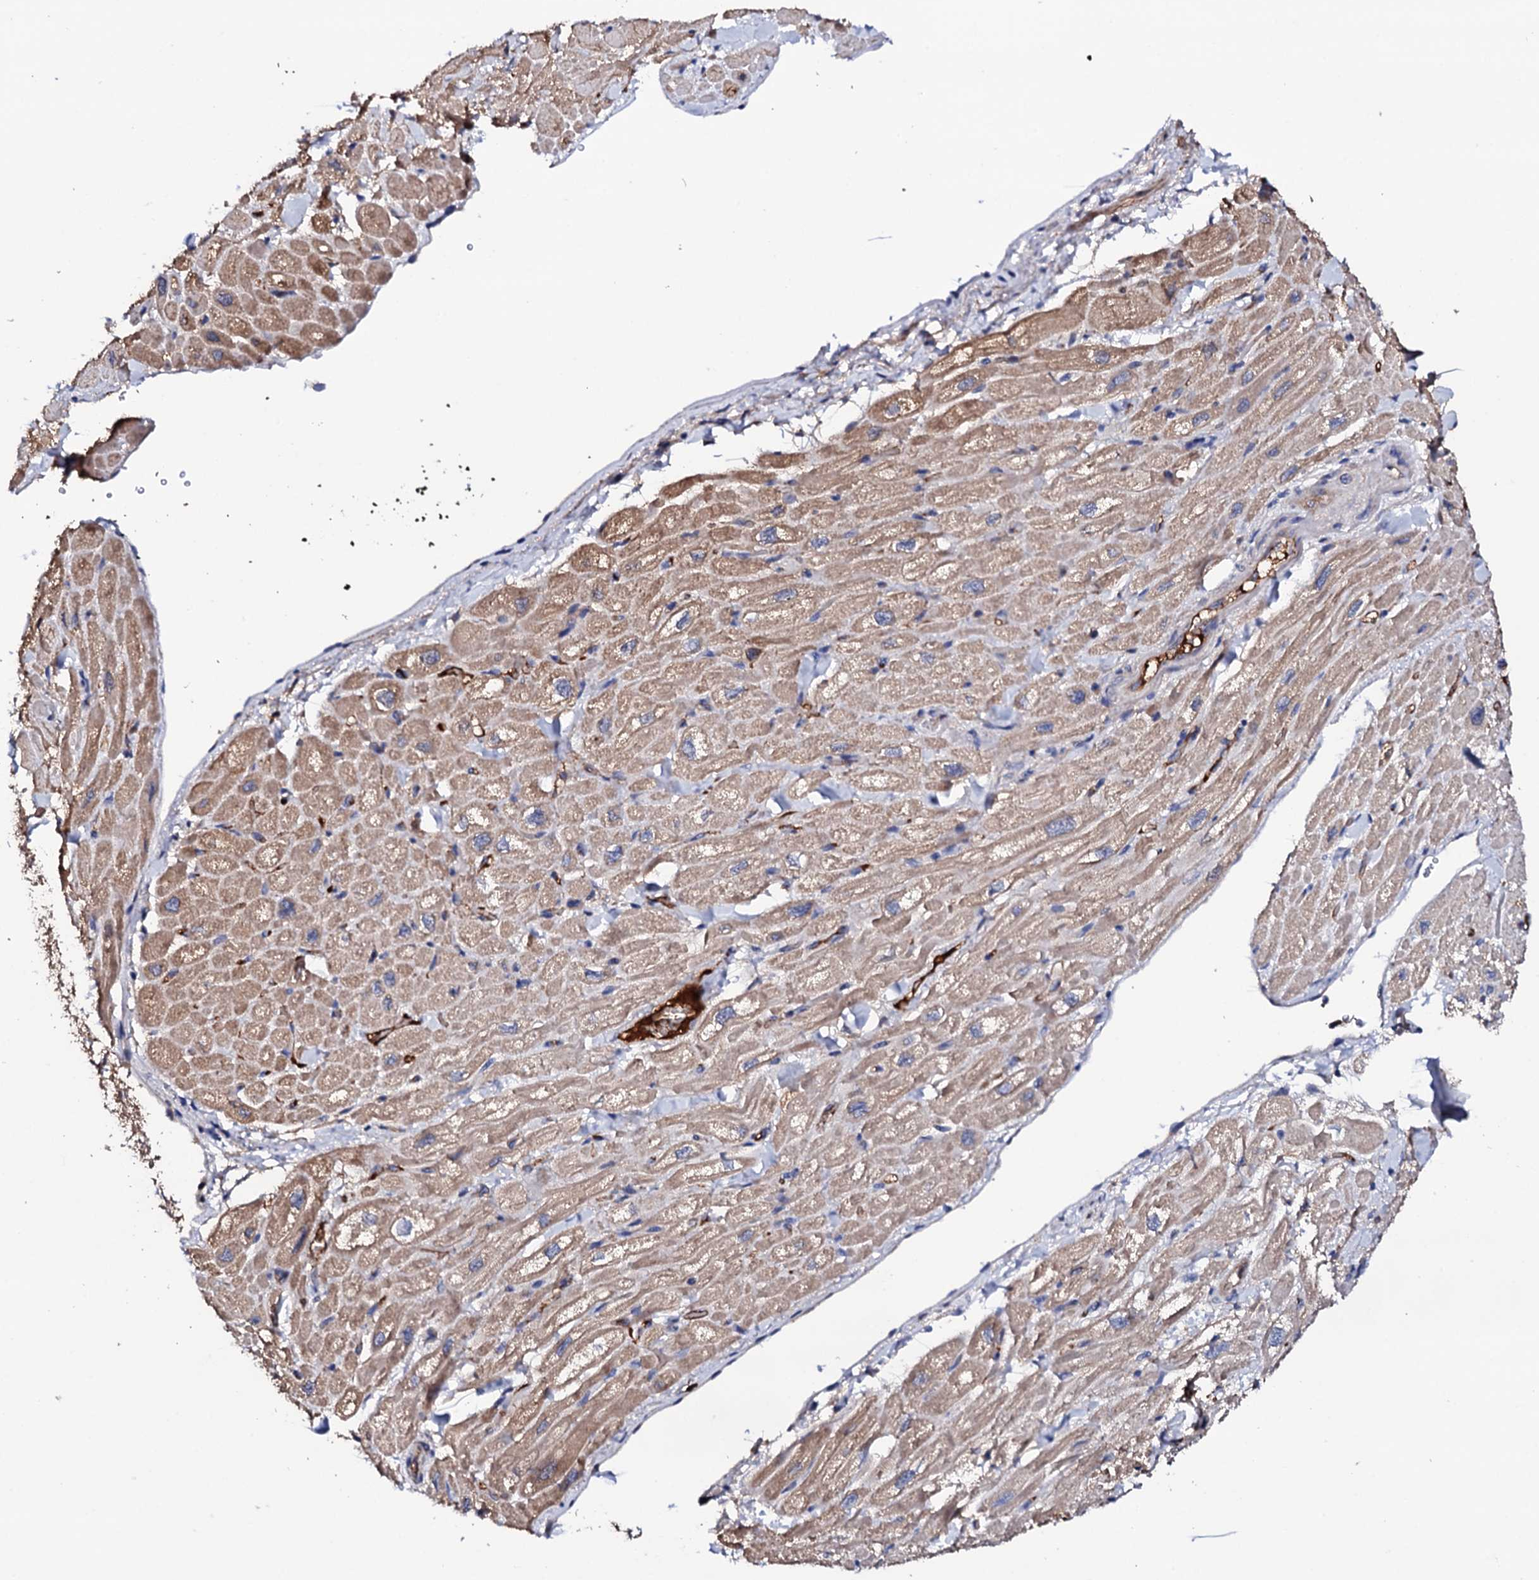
{"staining": {"intensity": "moderate", "quantity": ">75%", "location": "cytoplasmic/membranous"}, "tissue": "heart muscle", "cell_type": "Cardiomyocytes", "image_type": "normal", "snomed": [{"axis": "morphology", "description": "Normal tissue, NOS"}, {"axis": "topography", "description": "Heart"}], "caption": "Cardiomyocytes reveal moderate cytoplasmic/membranous staining in about >75% of cells in unremarkable heart muscle.", "gene": "TCAF2C", "patient": {"sex": "male", "age": 65}}